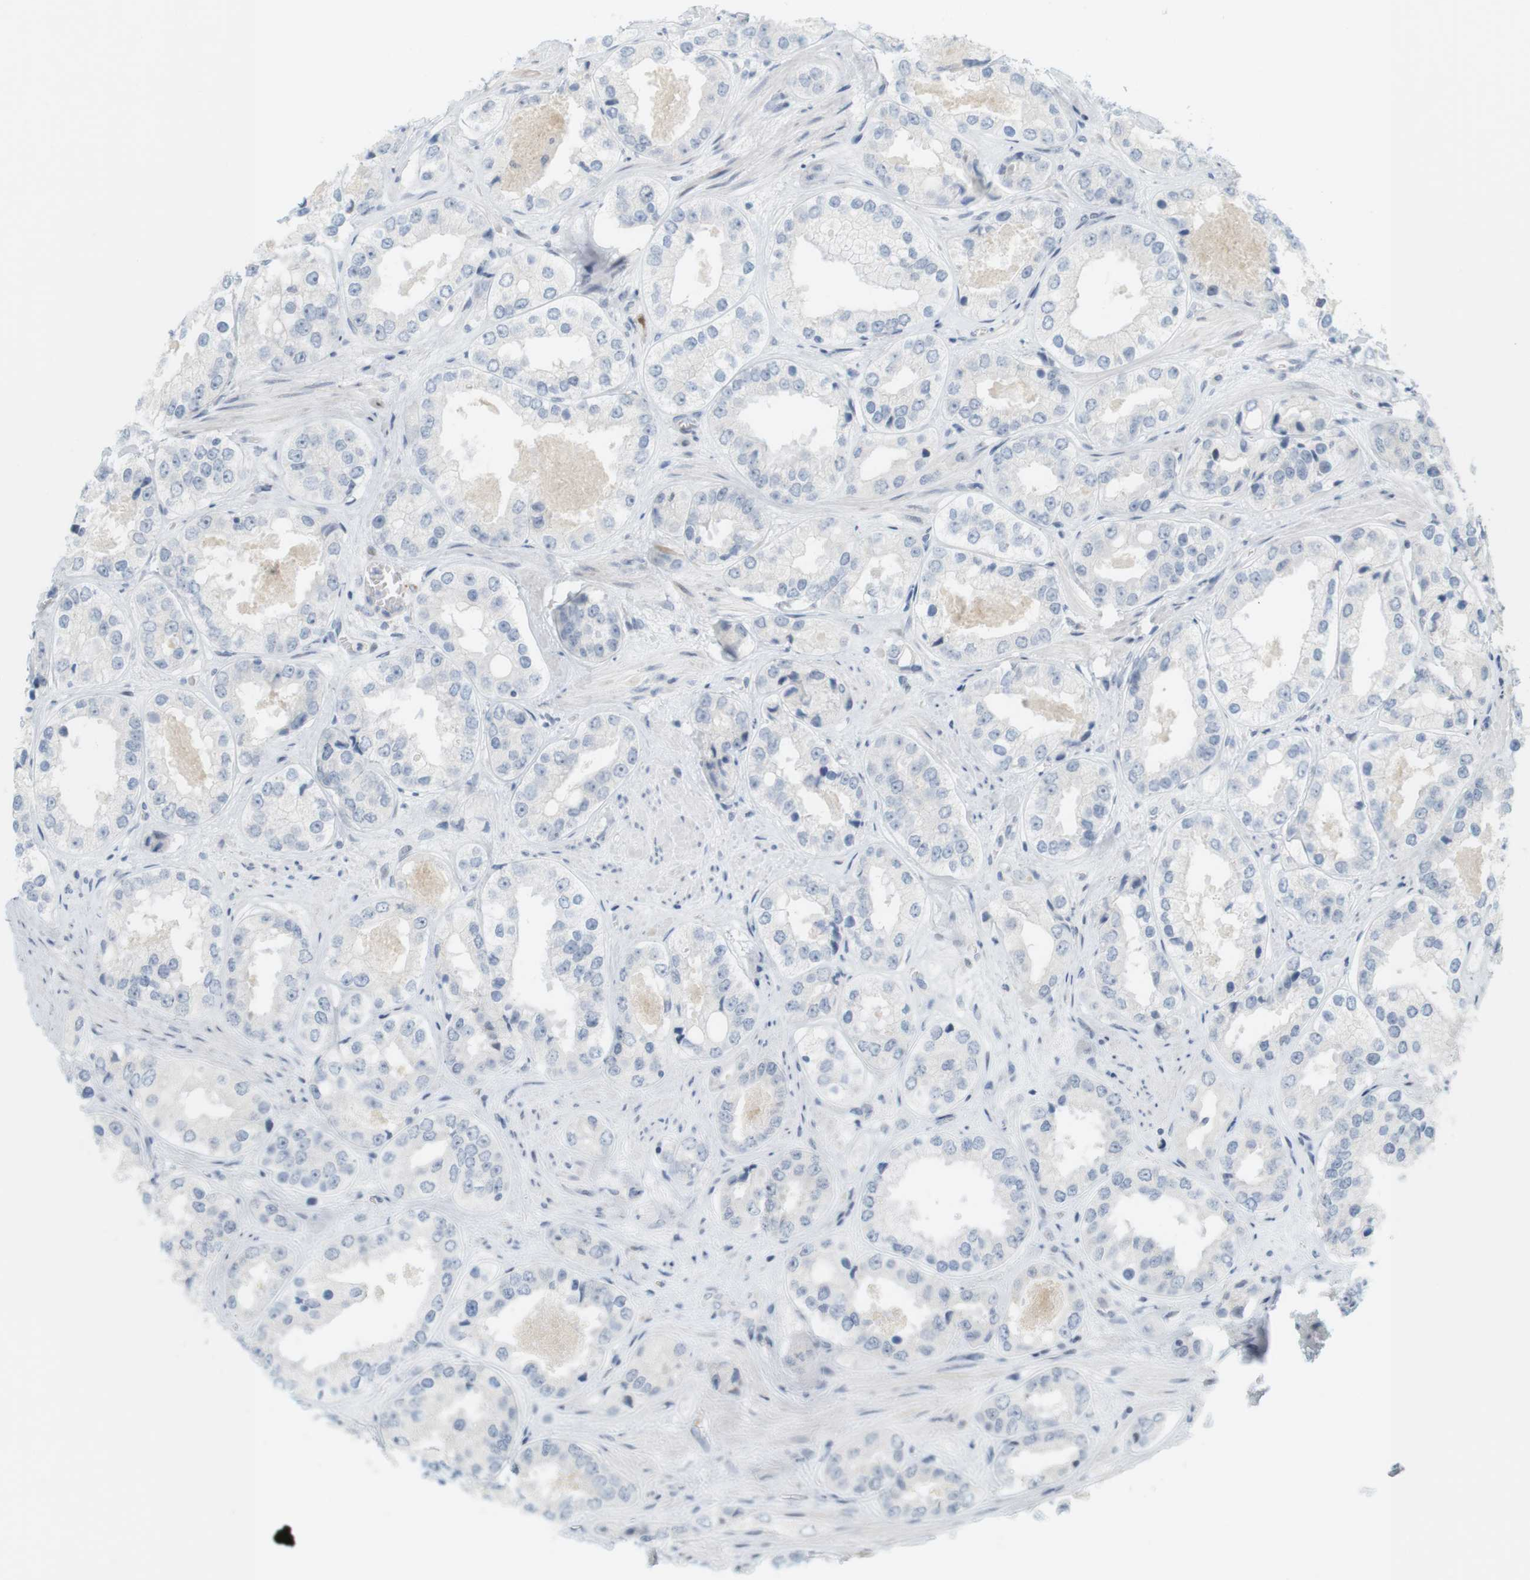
{"staining": {"intensity": "negative", "quantity": "none", "location": "none"}, "tissue": "prostate cancer", "cell_type": "Tumor cells", "image_type": "cancer", "snomed": [{"axis": "morphology", "description": "Adenocarcinoma, High grade"}, {"axis": "topography", "description": "Prostate"}], "caption": "DAB (3,3'-diaminobenzidine) immunohistochemical staining of human prostate cancer shows no significant expression in tumor cells. (Stains: DAB IHC with hematoxylin counter stain, Microscopy: brightfield microscopy at high magnification).", "gene": "DMC1", "patient": {"sex": "male", "age": 61}}